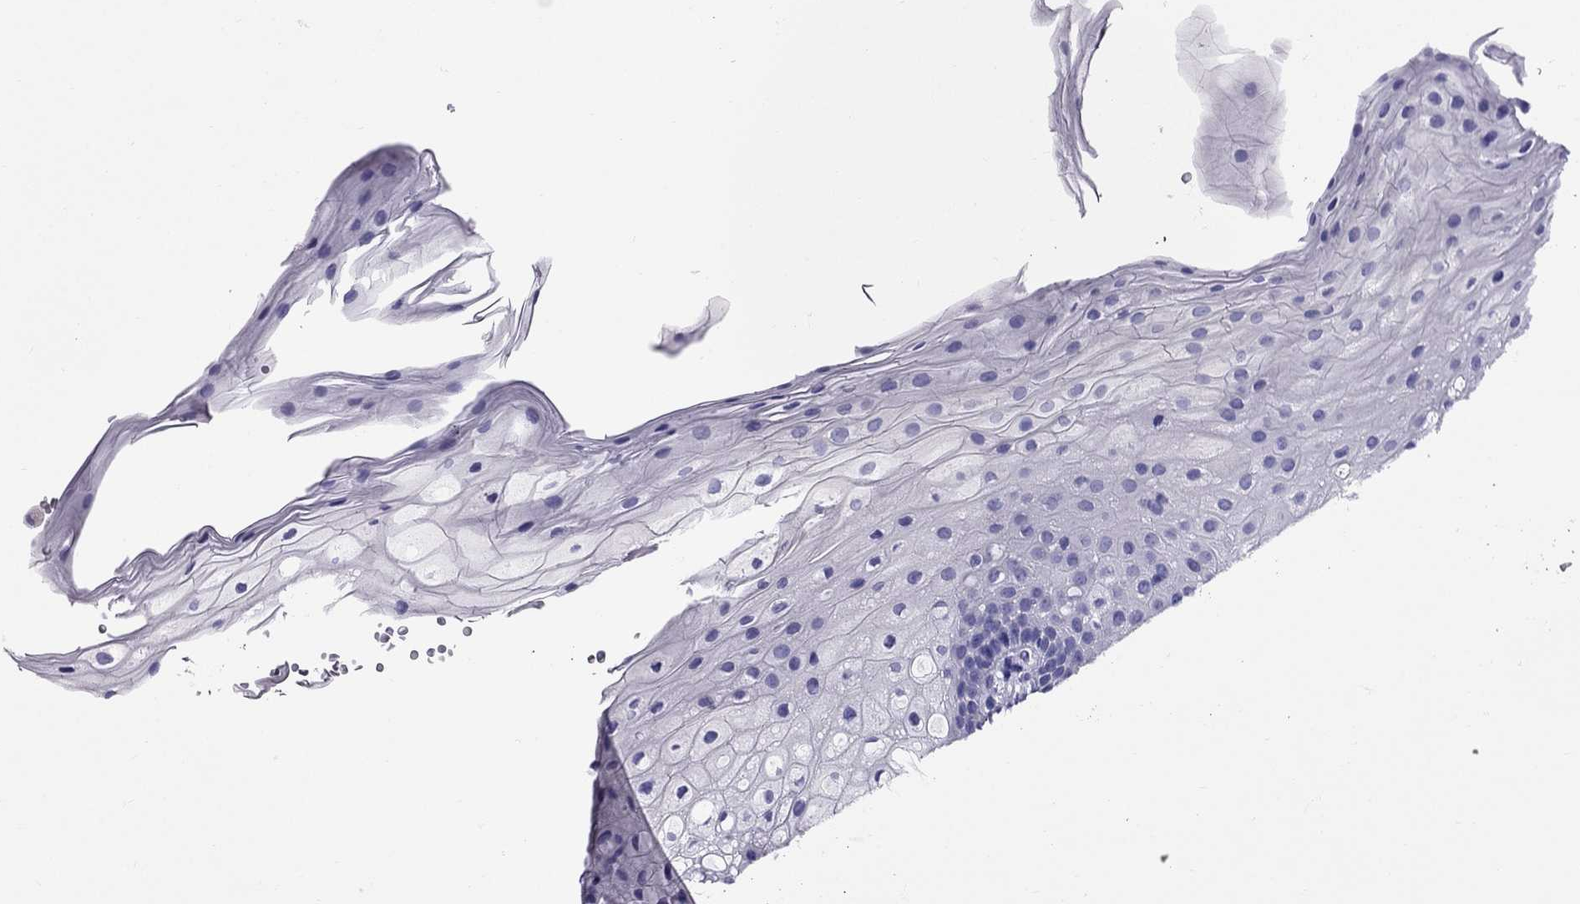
{"staining": {"intensity": "negative", "quantity": "none", "location": "none"}, "tissue": "oral mucosa", "cell_type": "Squamous epithelial cells", "image_type": "normal", "snomed": [{"axis": "morphology", "description": "Normal tissue, NOS"}, {"axis": "topography", "description": "Oral tissue"}, {"axis": "topography", "description": "Tounge, NOS"}], "caption": "Squamous epithelial cells are negative for protein expression in unremarkable human oral mucosa. Nuclei are stained in blue.", "gene": "AVPR1B", "patient": {"sex": "female", "age": 83}}